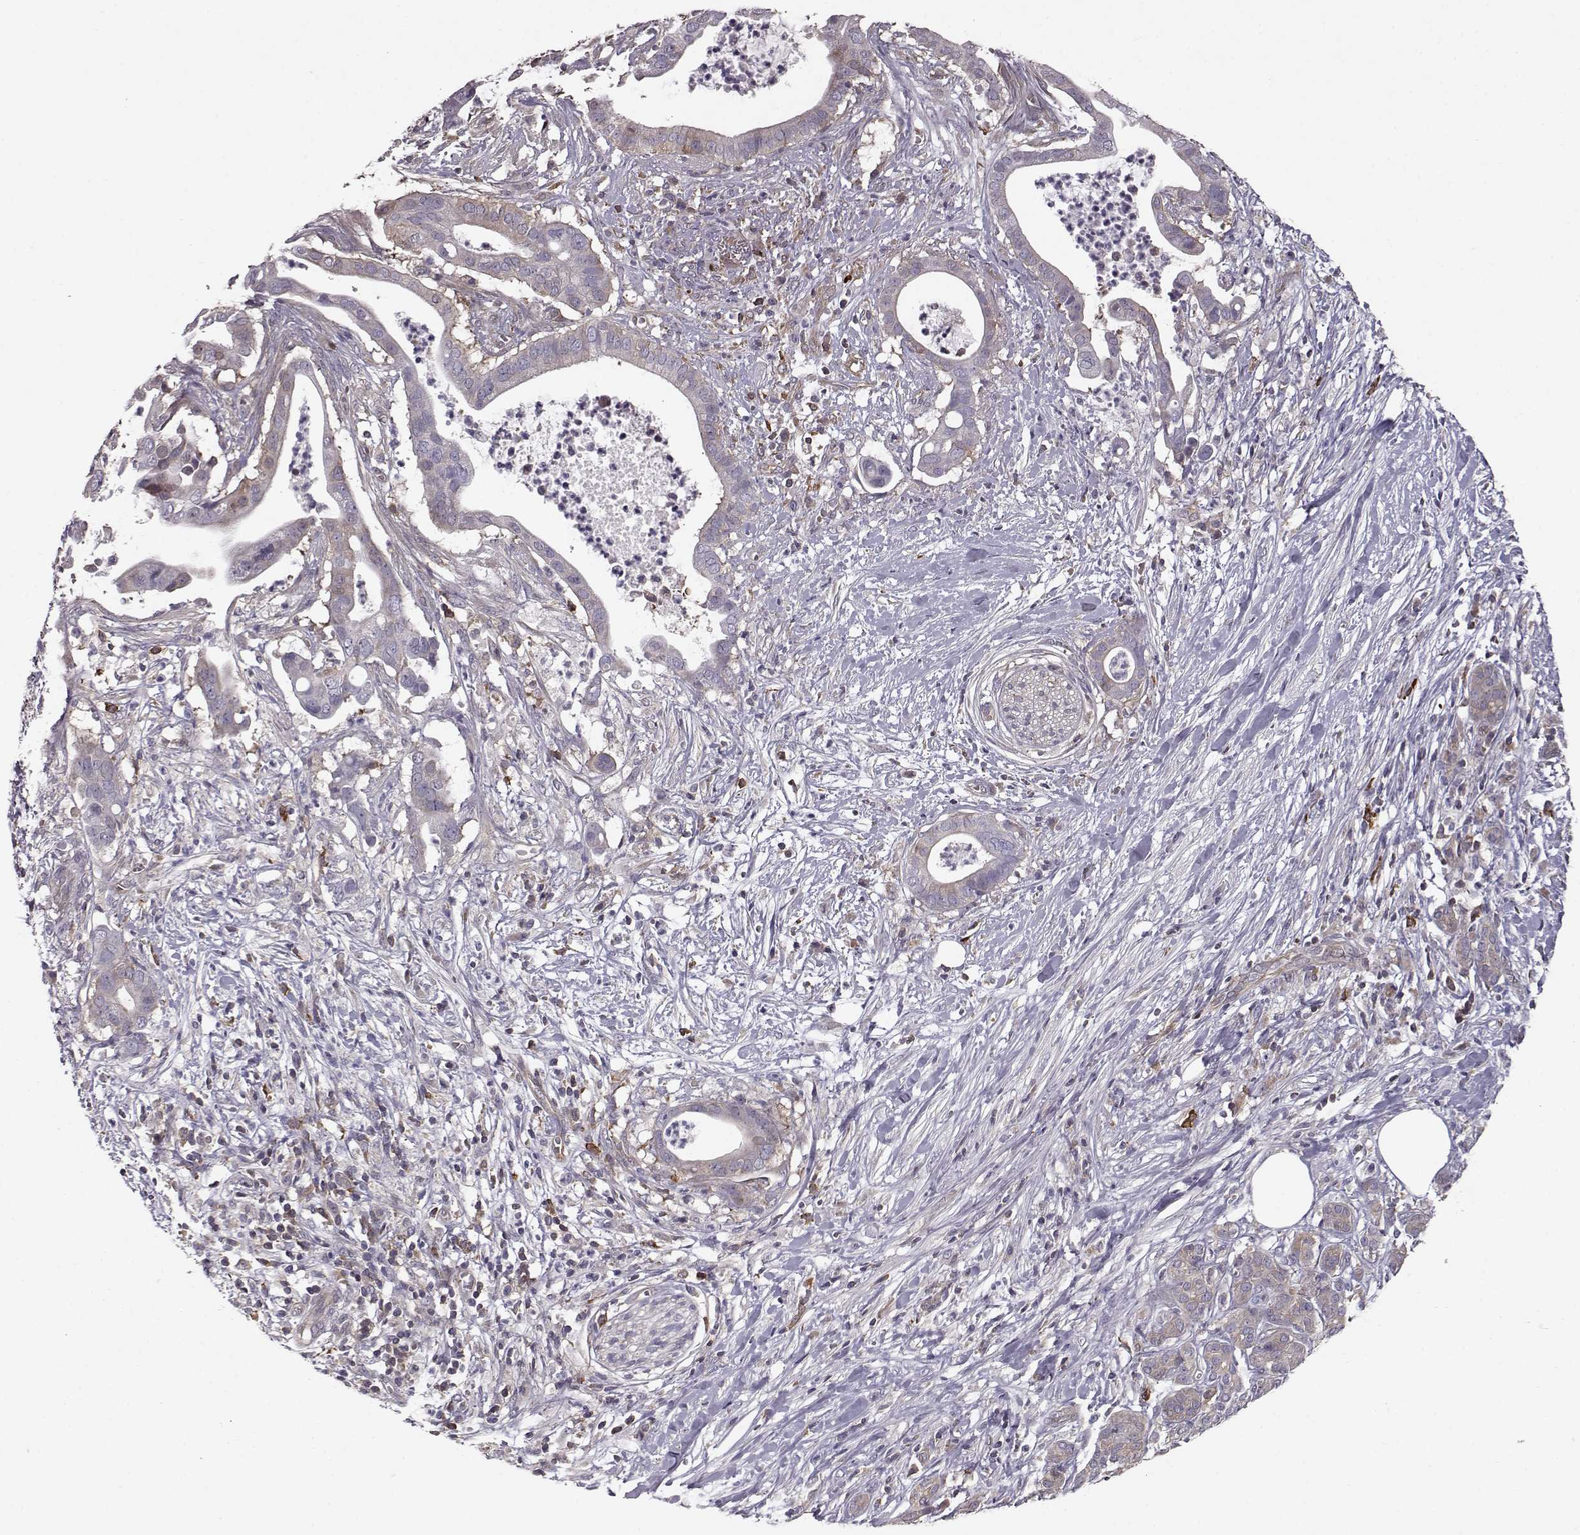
{"staining": {"intensity": "weak", "quantity": "<25%", "location": "cytoplasmic/membranous"}, "tissue": "pancreatic cancer", "cell_type": "Tumor cells", "image_type": "cancer", "snomed": [{"axis": "morphology", "description": "Adenocarcinoma, NOS"}, {"axis": "topography", "description": "Pancreas"}], "caption": "IHC photomicrograph of pancreatic adenocarcinoma stained for a protein (brown), which reveals no staining in tumor cells. (DAB IHC with hematoxylin counter stain).", "gene": "RANBP1", "patient": {"sex": "male", "age": 61}}